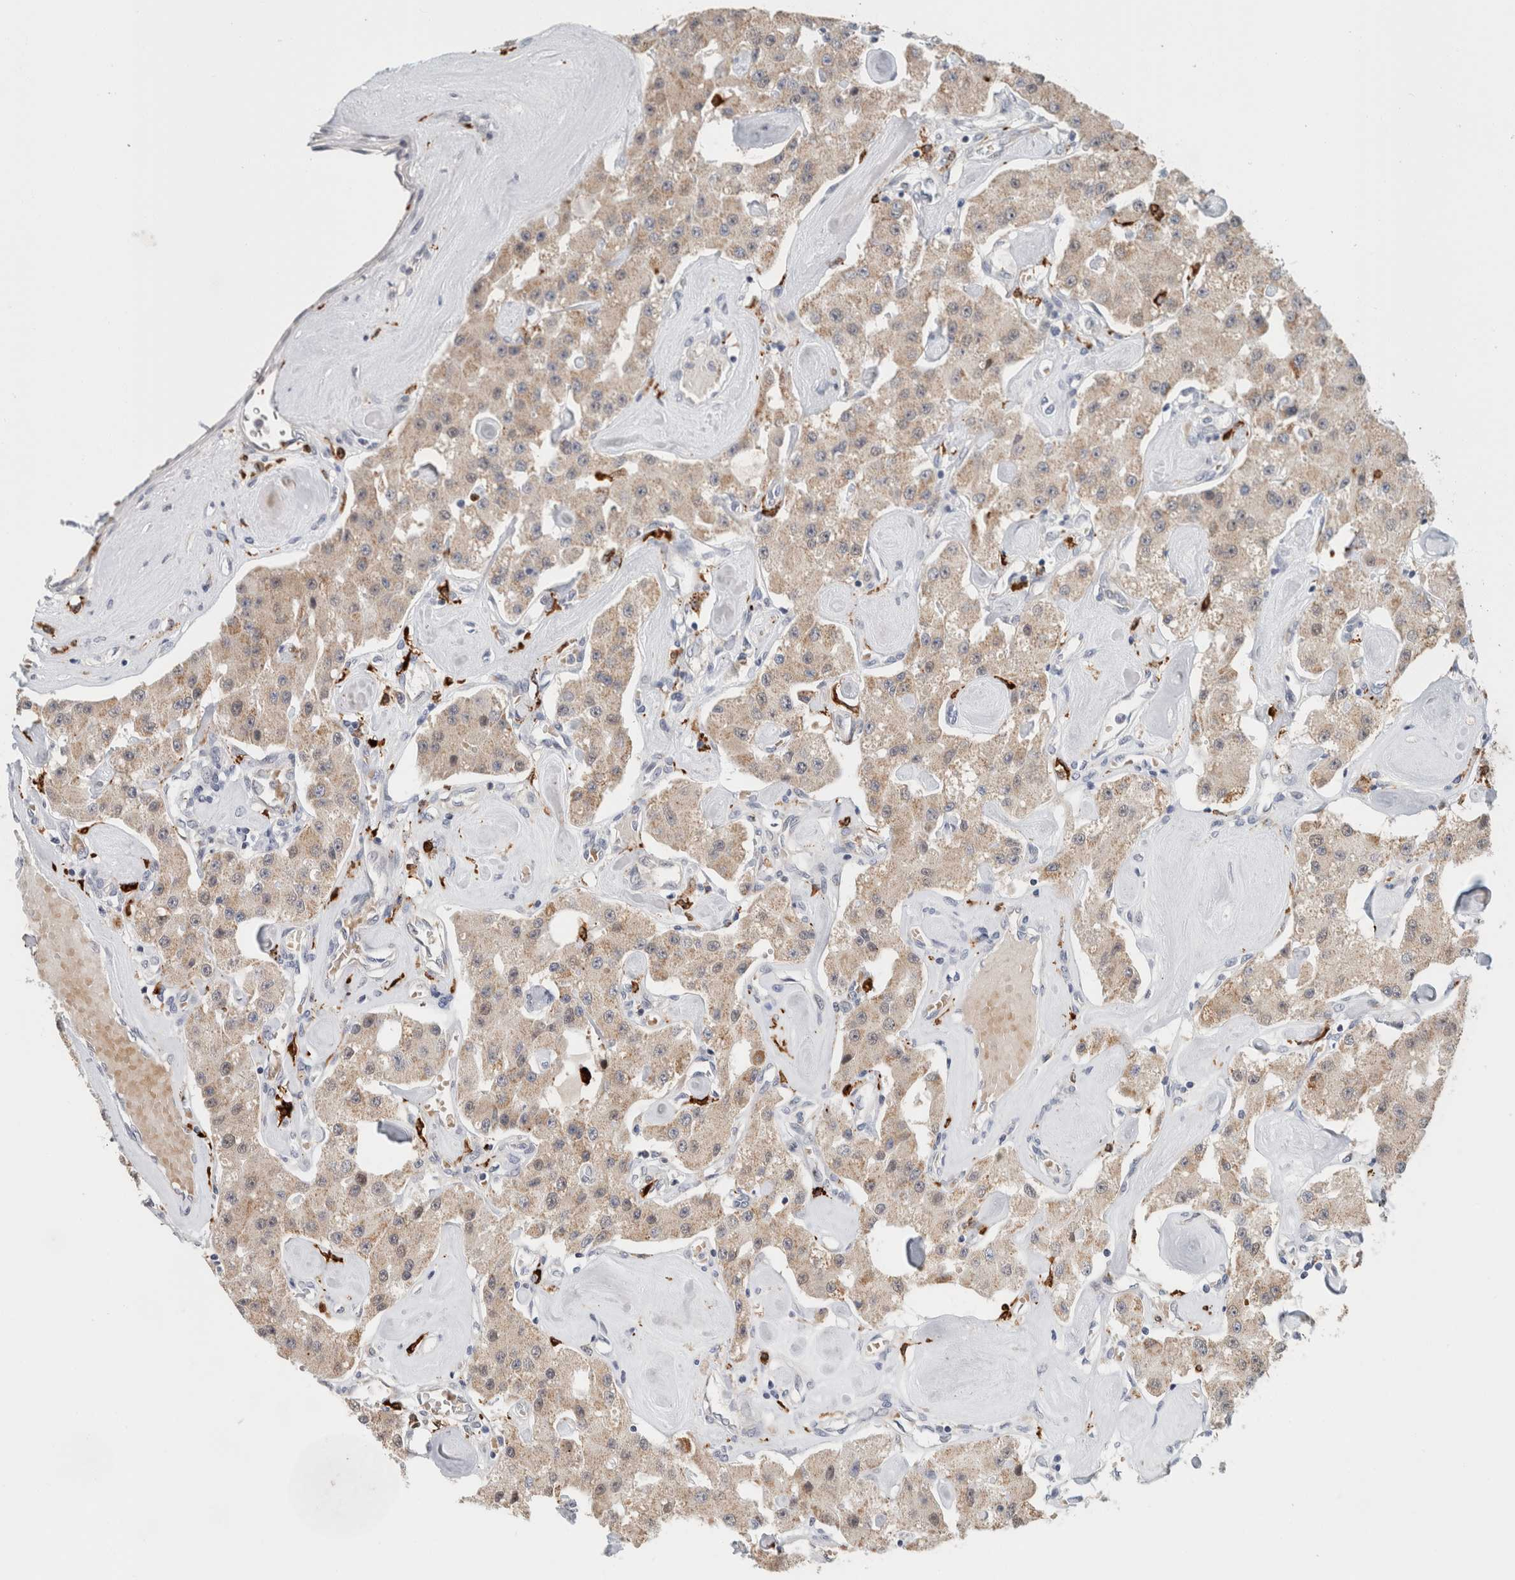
{"staining": {"intensity": "weak", "quantity": ">75%", "location": "cytoplasmic/membranous"}, "tissue": "carcinoid", "cell_type": "Tumor cells", "image_type": "cancer", "snomed": [{"axis": "morphology", "description": "Carcinoid, malignant, NOS"}, {"axis": "topography", "description": "Pancreas"}], "caption": "A brown stain highlights weak cytoplasmic/membranous expression of a protein in human carcinoid tumor cells.", "gene": "CRAT", "patient": {"sex": "male", "age": 41}}